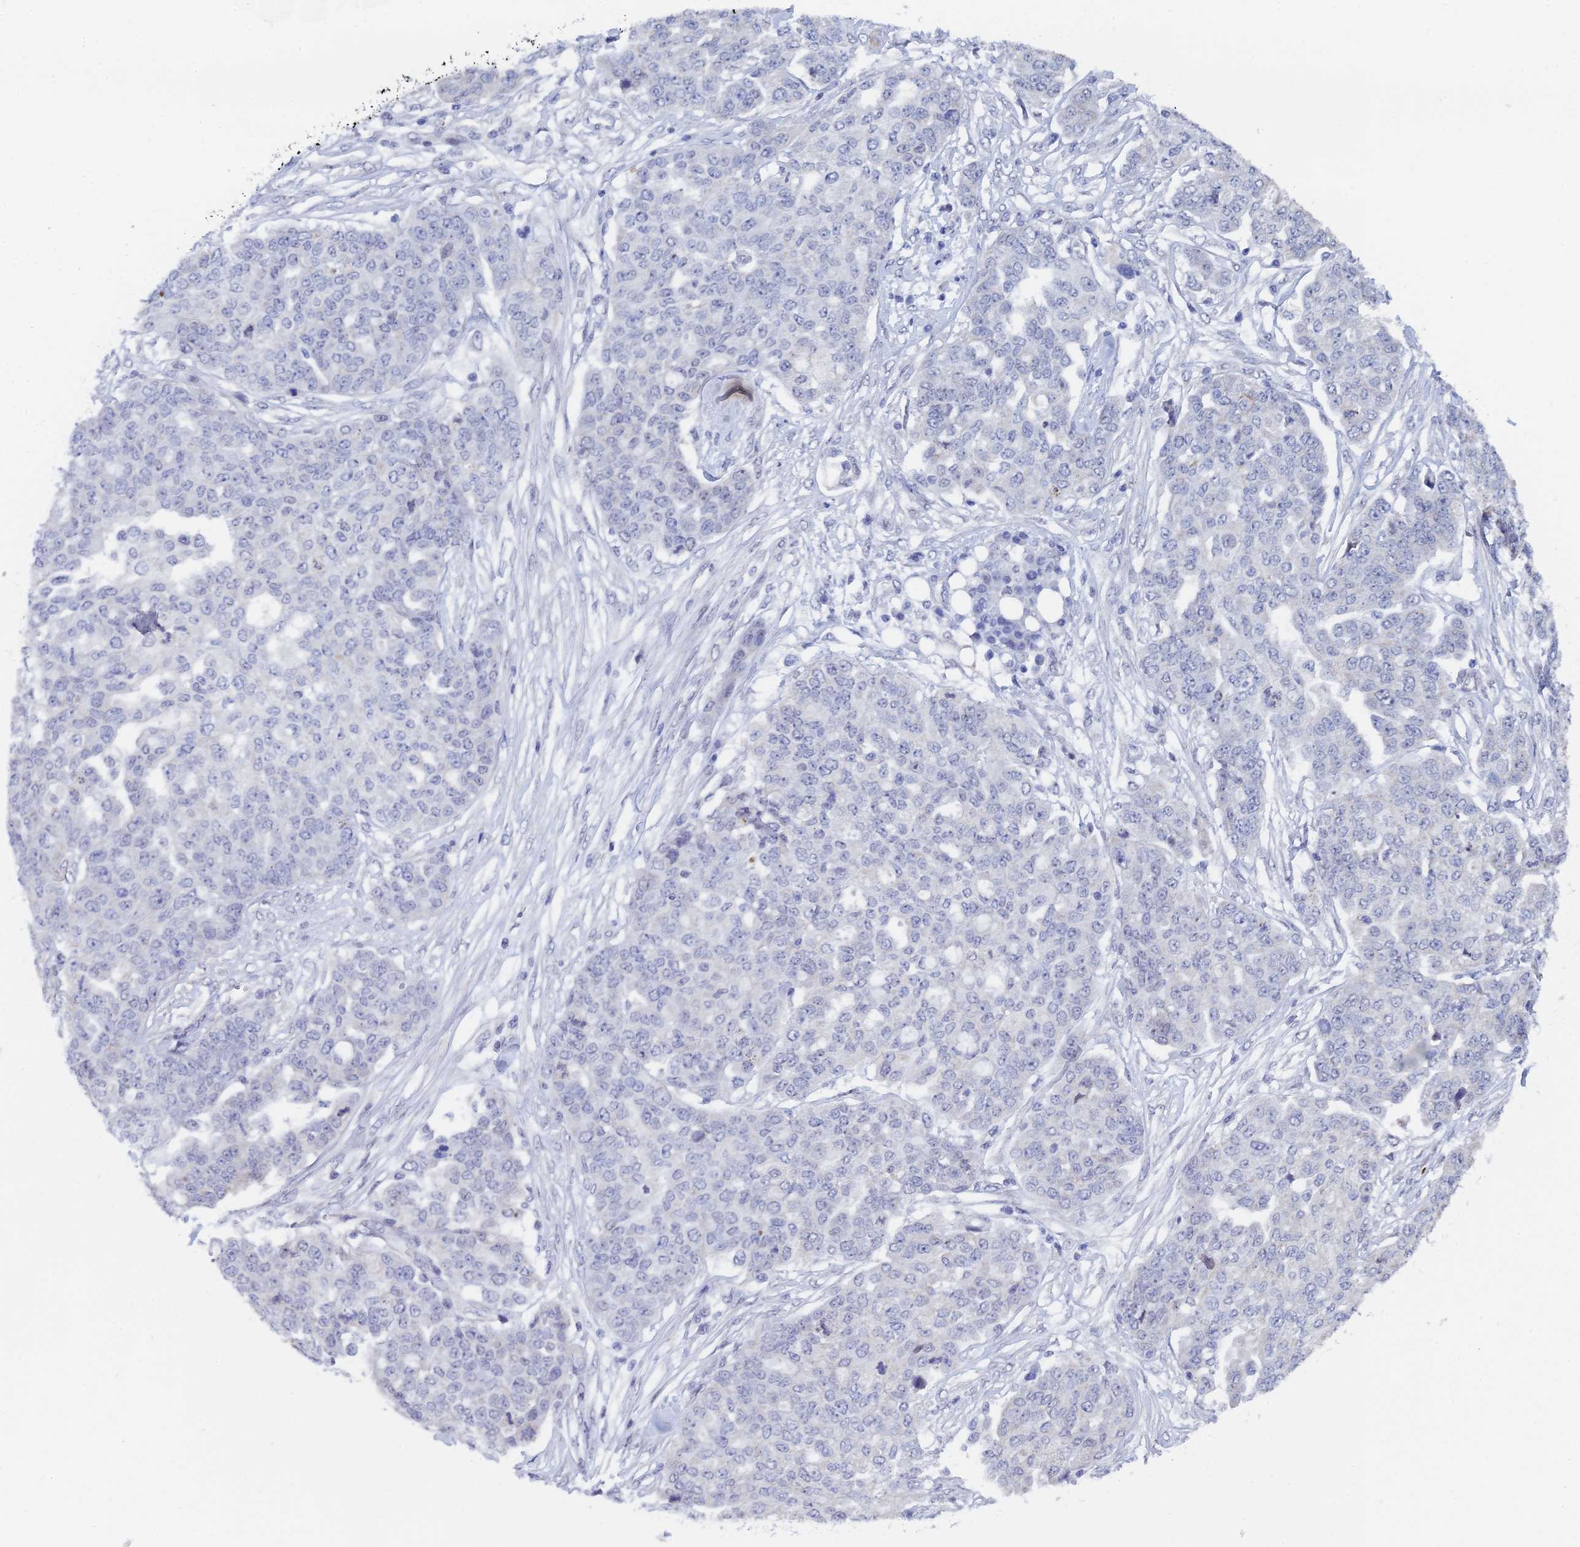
{"staining": {"intensity": "negative", "quantity": "none", "location": "none"}, "tissue": "ovarian cancer", "cell_type": "Tumor cells", "image_type": "cancer", "snomed": [{"axis": "morphology", "description": "Cystadenocarcinoma, serous, NOS"}, {"axis": "topography", "description": "Soft tissue"}, {"axis": "topography", "description": "Ovary"}], "caption": "There is no significant staining in tumor cells of serous cystadenocarcinoma (ovarian). The staining is performed using DAB (3,3'-diaminobenzidine) brown chromogen with nuclei counter-stained in using hematoxylin.", "gene": "GMNC", "patient": {"sex": "female", "age": 57}}